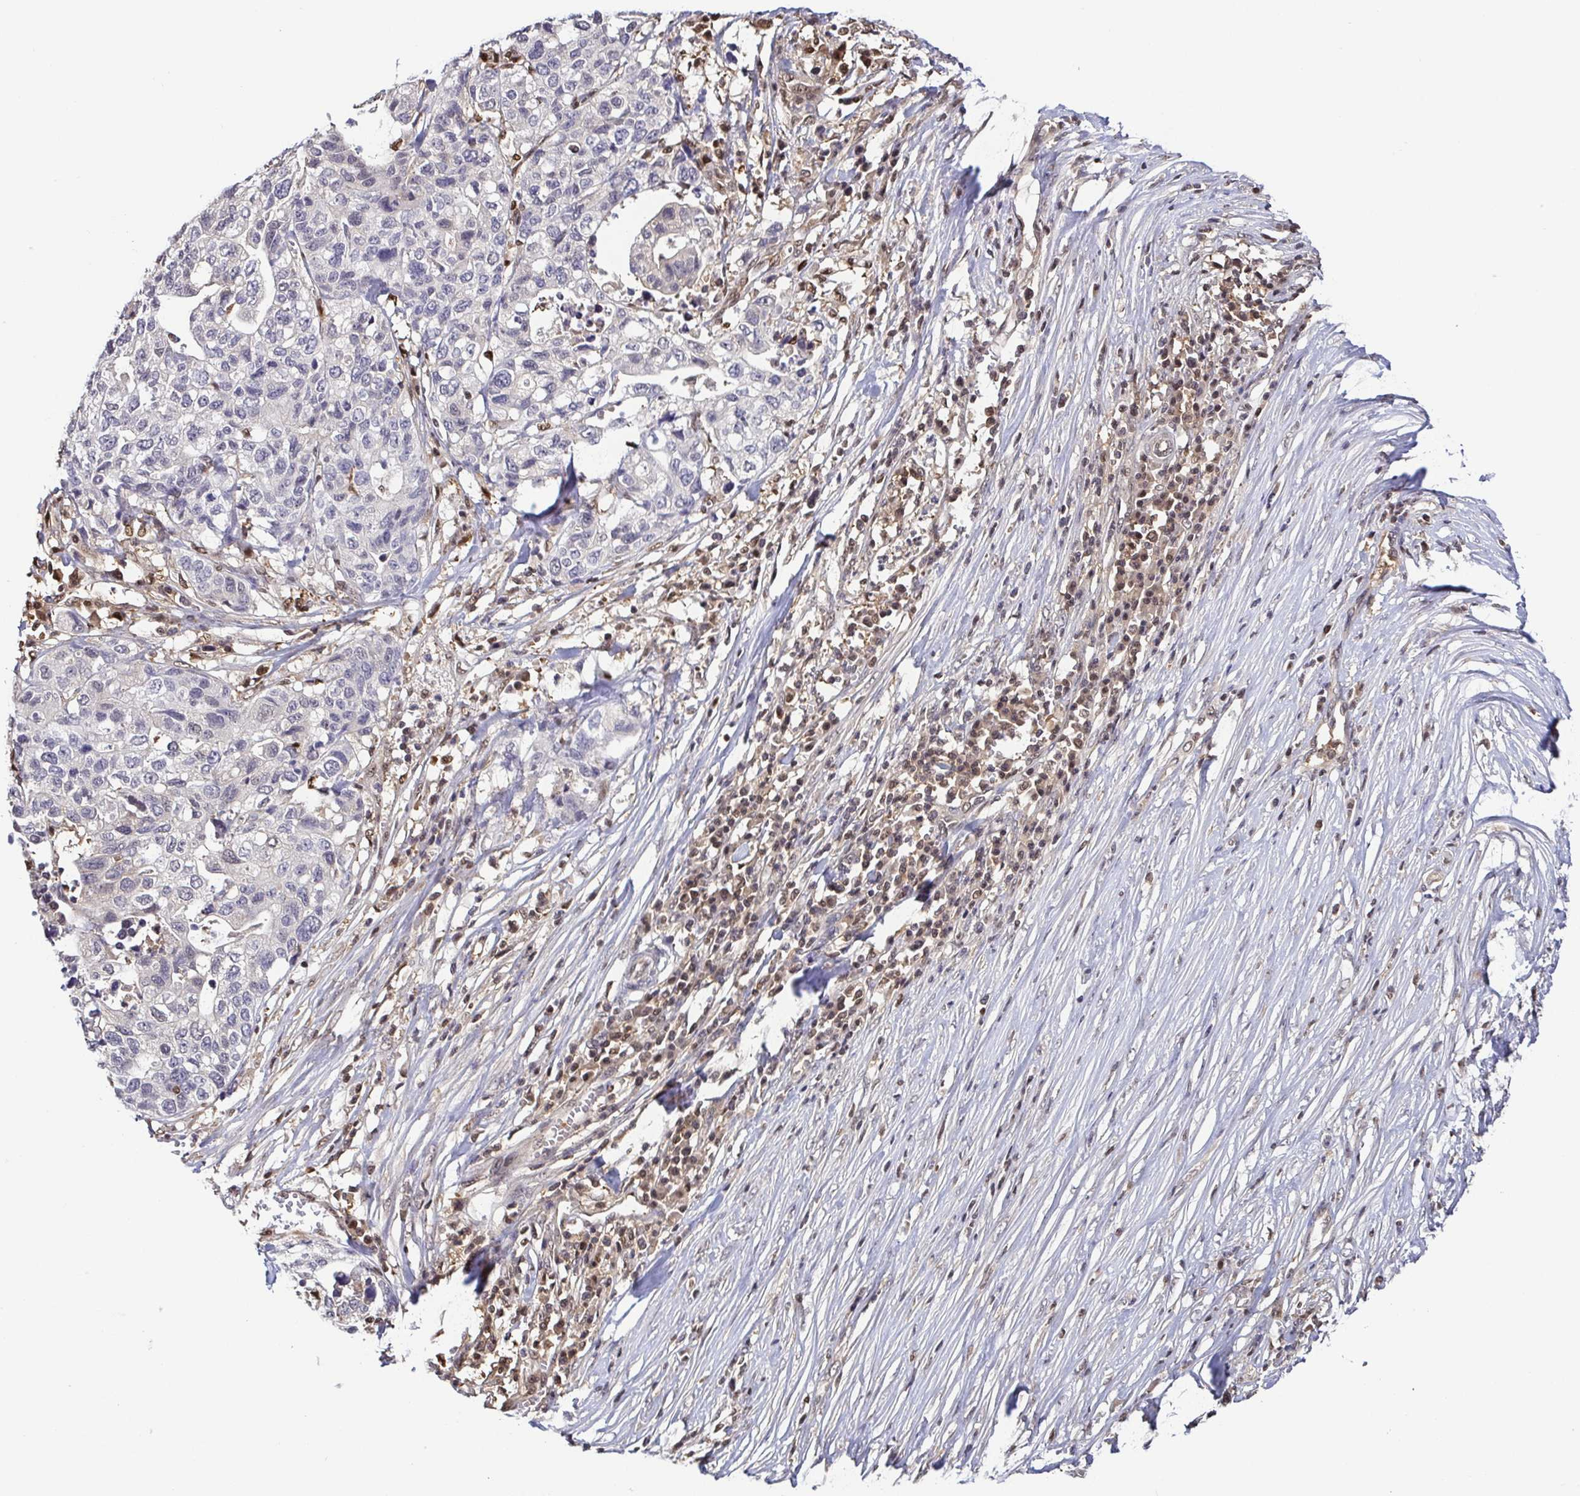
{"staining": {"intensity": "moderate", "quantity": "25%-75%", "location": "cytoplasmic/membranous,nuclear"}, "tissue": "stomach cancer", "cell_type": "Tumor cells", "image_type": "cancer", "snomed": [{"axis": "morphology", "description": "Adenocarcinoma, NOS"}, {"axis": "topography", "description": "Stomach, upper"}], "caption": "A photomicrograph of stomach cancer (adenocarcinoma) stained for a protein reveals moderate cytoplasmic/membranous and nuclear brown staining in tumor cells.", "gene": "PSMB9", "patient": {"sex": "female", "age": 67}}